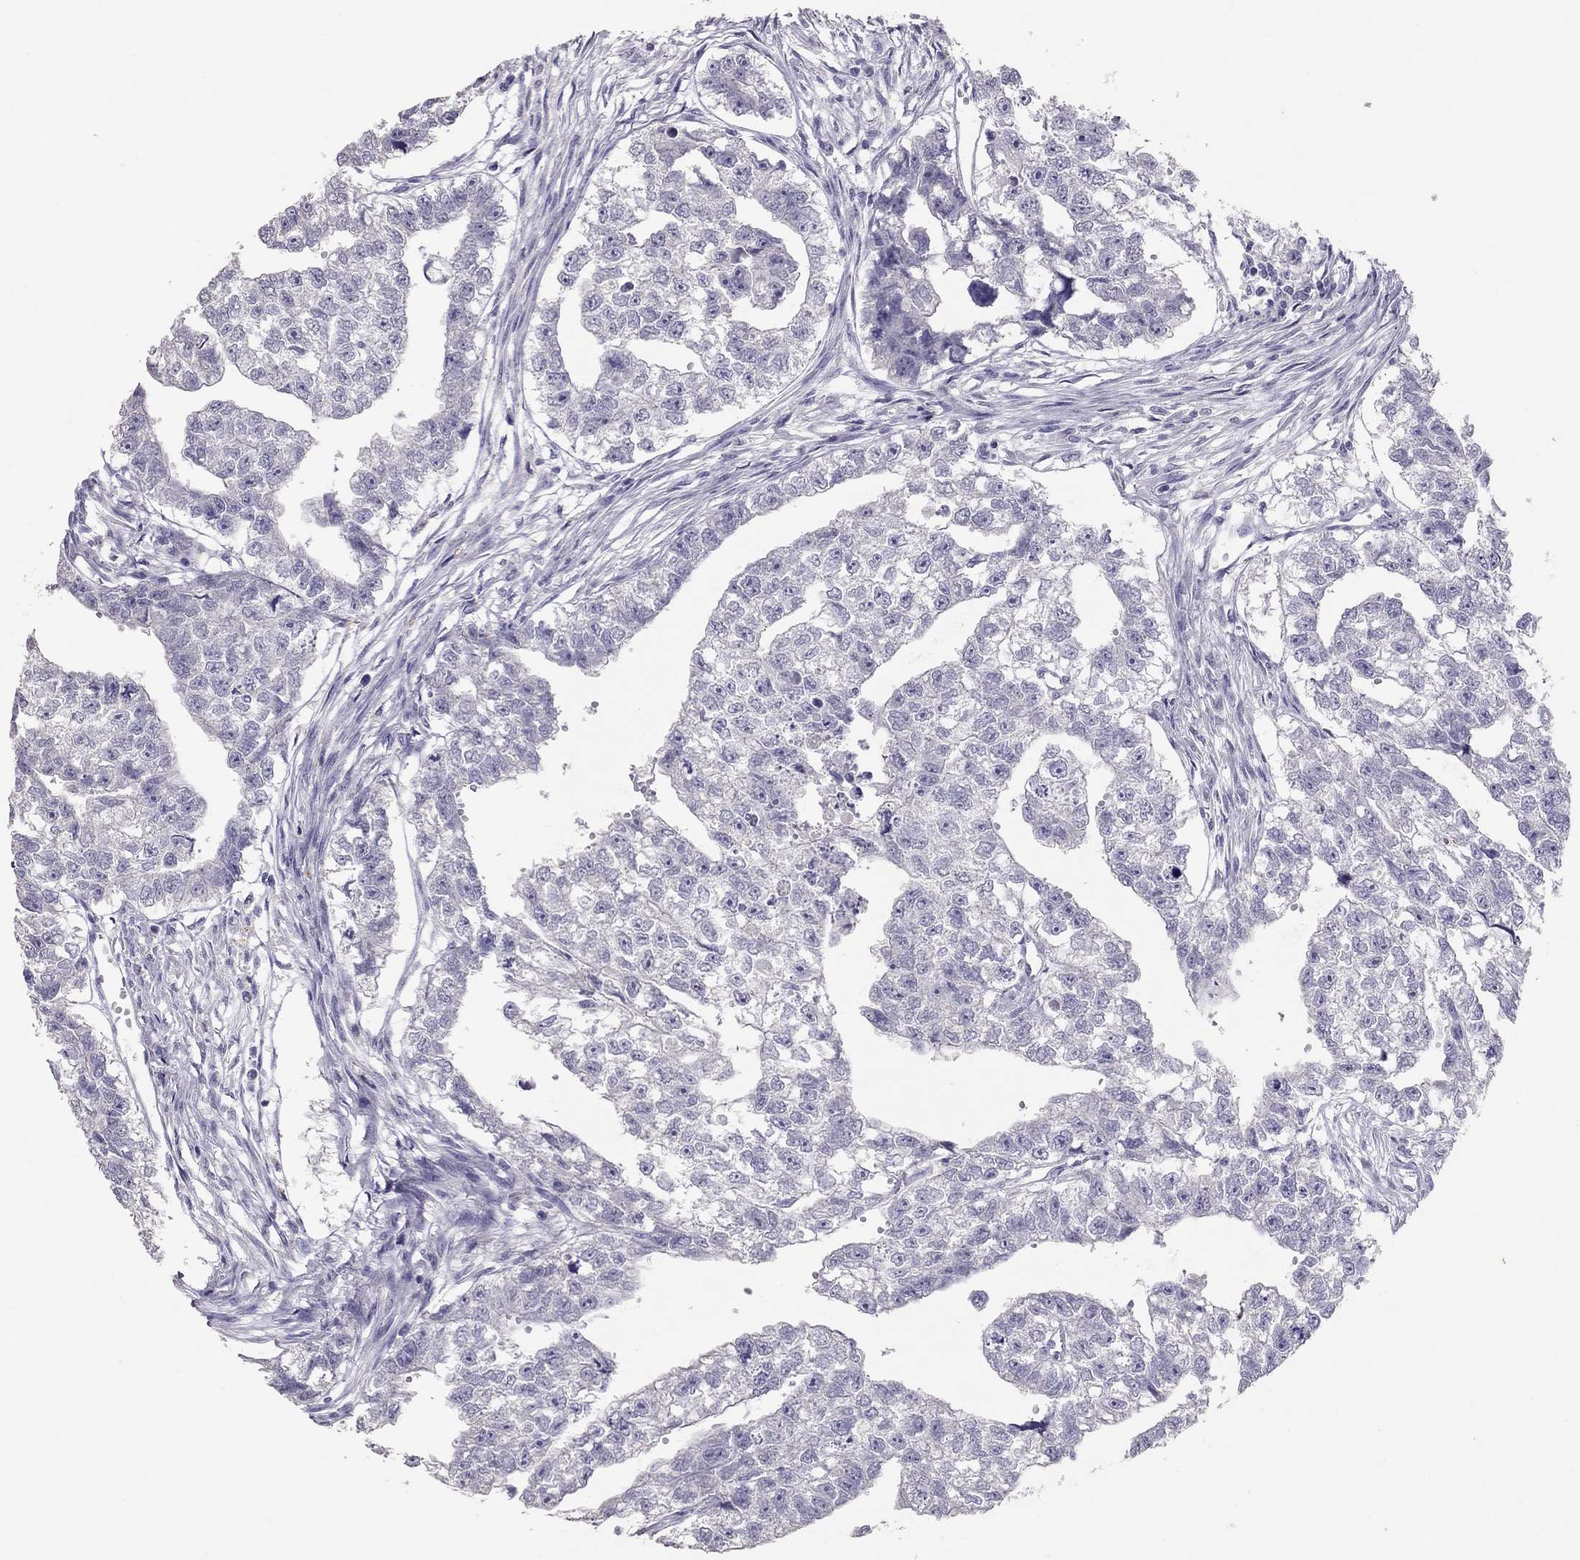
{"staining": {"intensity": "negative", "quantity": "none", "location": "none"}, "tissue": "testis cancer", "cell_type": "Tumor cells", "image_type": "cancer", "snomed": [{"axis": "morphology", "description": "Carcinoma, Embryonal, NOS"}, {"axis": "morphology", "description": "Teratoma, malignant, NOS"}, {"axis": "topography", "description": "Testis"}], "caption": "Protein analysis of testis cancer exhibits no significant expression in tumor cells. Nuclei are stained in blue.", "gene": "PSMB11", "patient": {"sex": "male", "age": 44}}